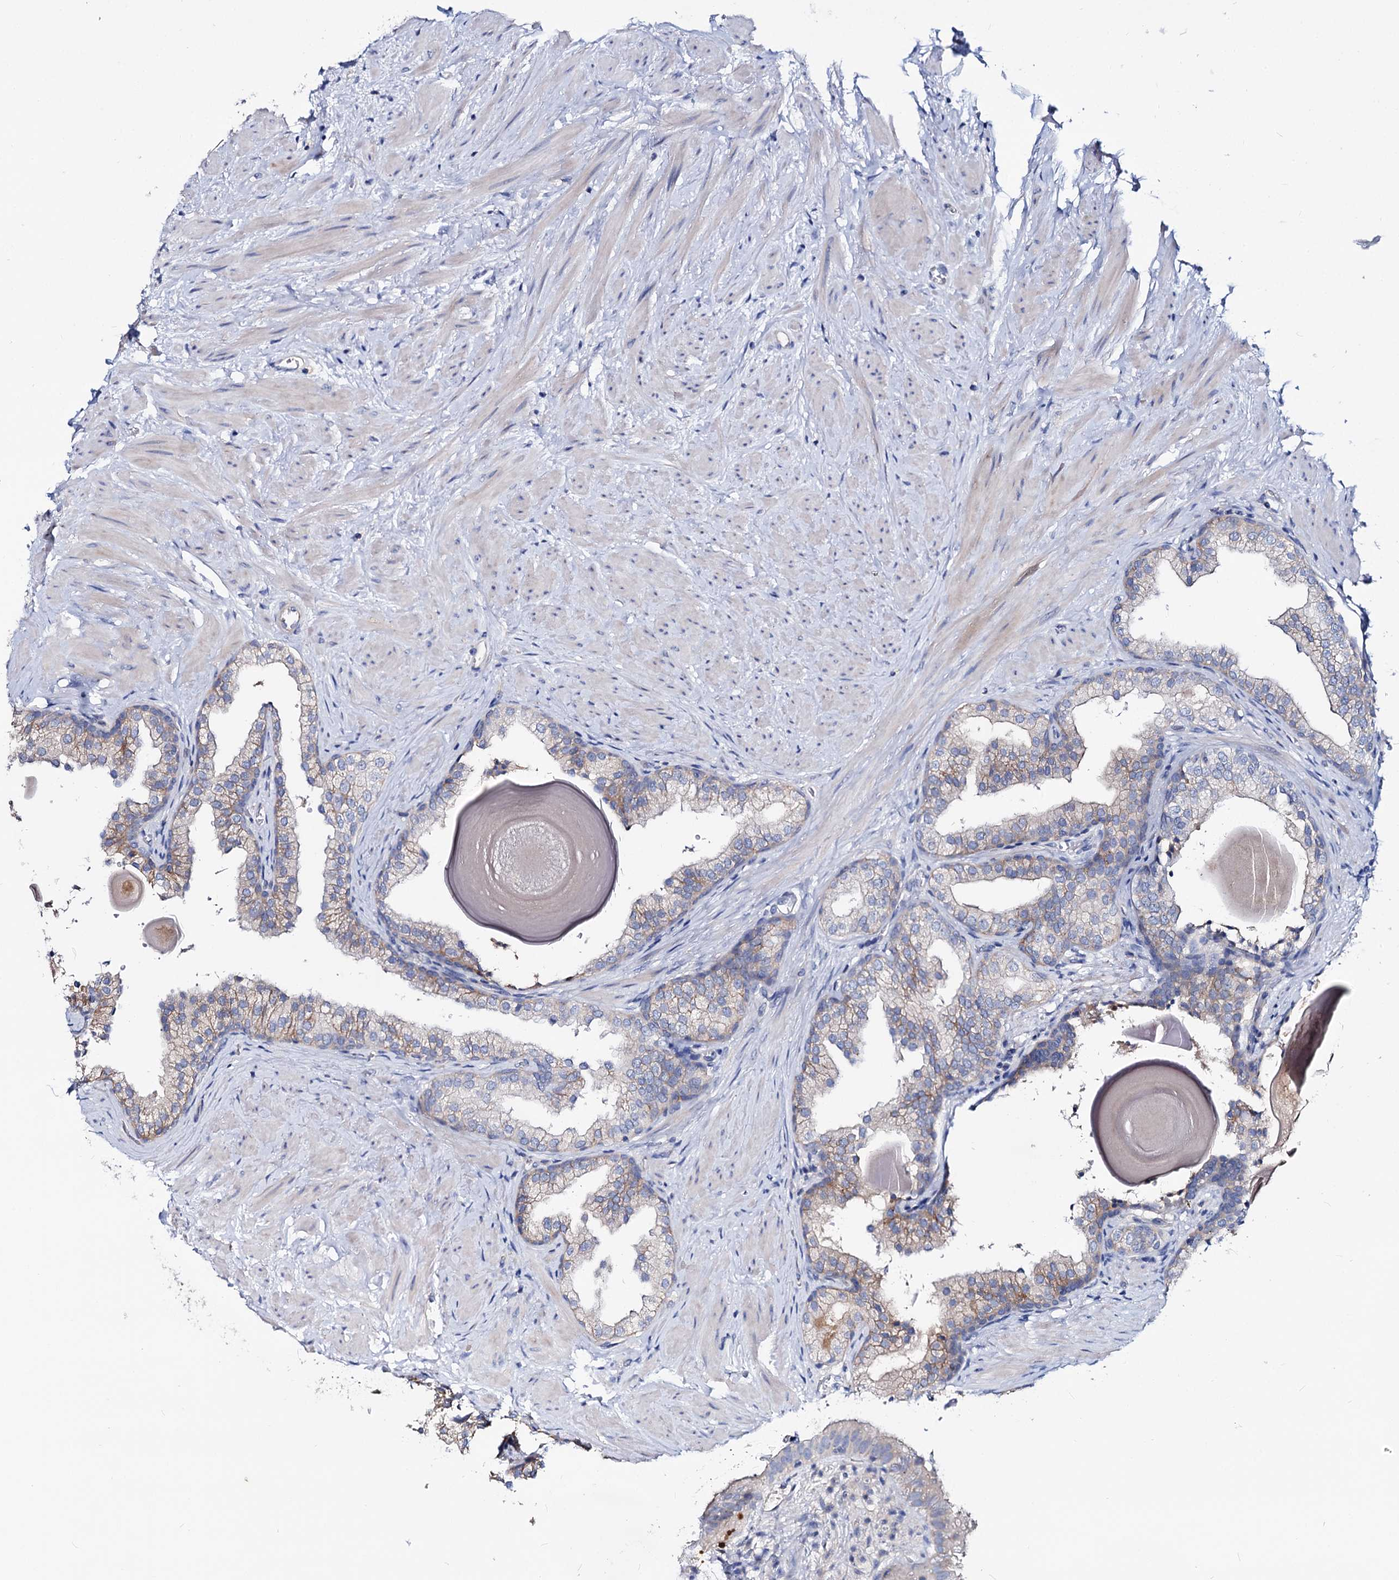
{"staining": {"intensity": "weak", "quantity": "<25%", "location": "cytoplasmic/membranous"}, "tissue": "prostate", "cell_type": "Glandular cells", "image_type": "normal", "snomed": [{"axis": "morphology", "description": "Normal tissue, NOS"}, {"axis": "topography", "description": "Prostate"}], "caption": "A high-resolution photomicrograph shows immunohistochemistry (IHC) staining of normal prostate, which exhibits no significant staining in glandular cells. (DAB immunohistochemistry (IHC), high magnification).", "gene": "DYDC2", "patient": {"sex": "male", "age": 48}}